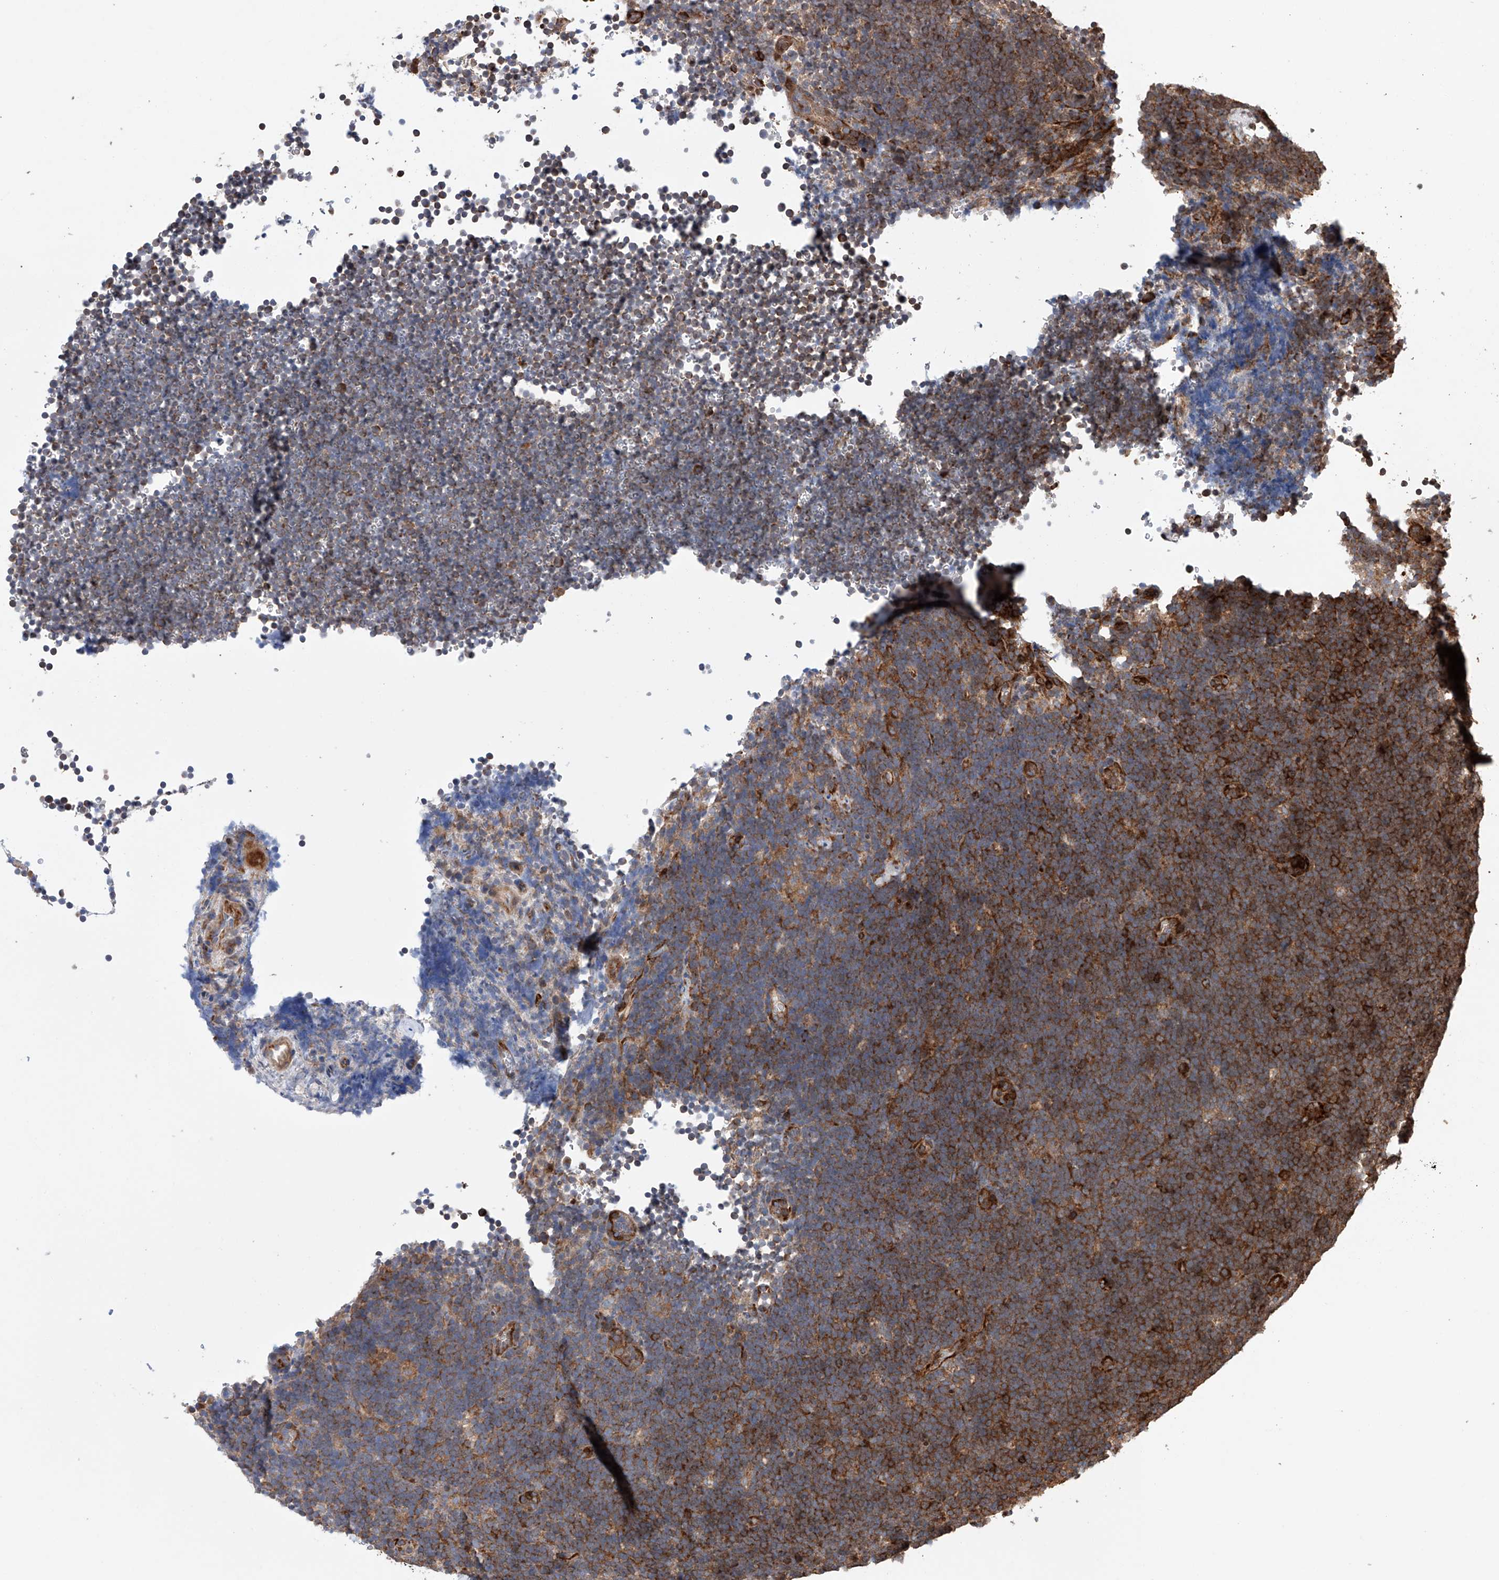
{"staining": {"intensity": "strong", "quantity": ">75%", "location": "cytoplasmic/membranous"}, "tissue": "lymphoma", "cell_type": "Tumor cells", "image_type": "cancer", "snomed": [{"axis": "morphology", "description": "Malignant lymphoma, non-Hodgkin's type, High grade"}, {"axis": "topography", "description": "Lymph node"}], "caption": "High-grade malignant lymphoma, non-Hodgkin's type tissue demonstrates strong cytoplasmic/membranous positivity in about >75% of tumor cells, visualized by immunohistochemistry. Using DAB (3,3'-diaminobenzidine) (brown) and hematoxylin (blue) stains, captured at high magnification using brightfield microscopy.", "gene": "TIMM23", "patient": {"sex": "male", "age": 13}}